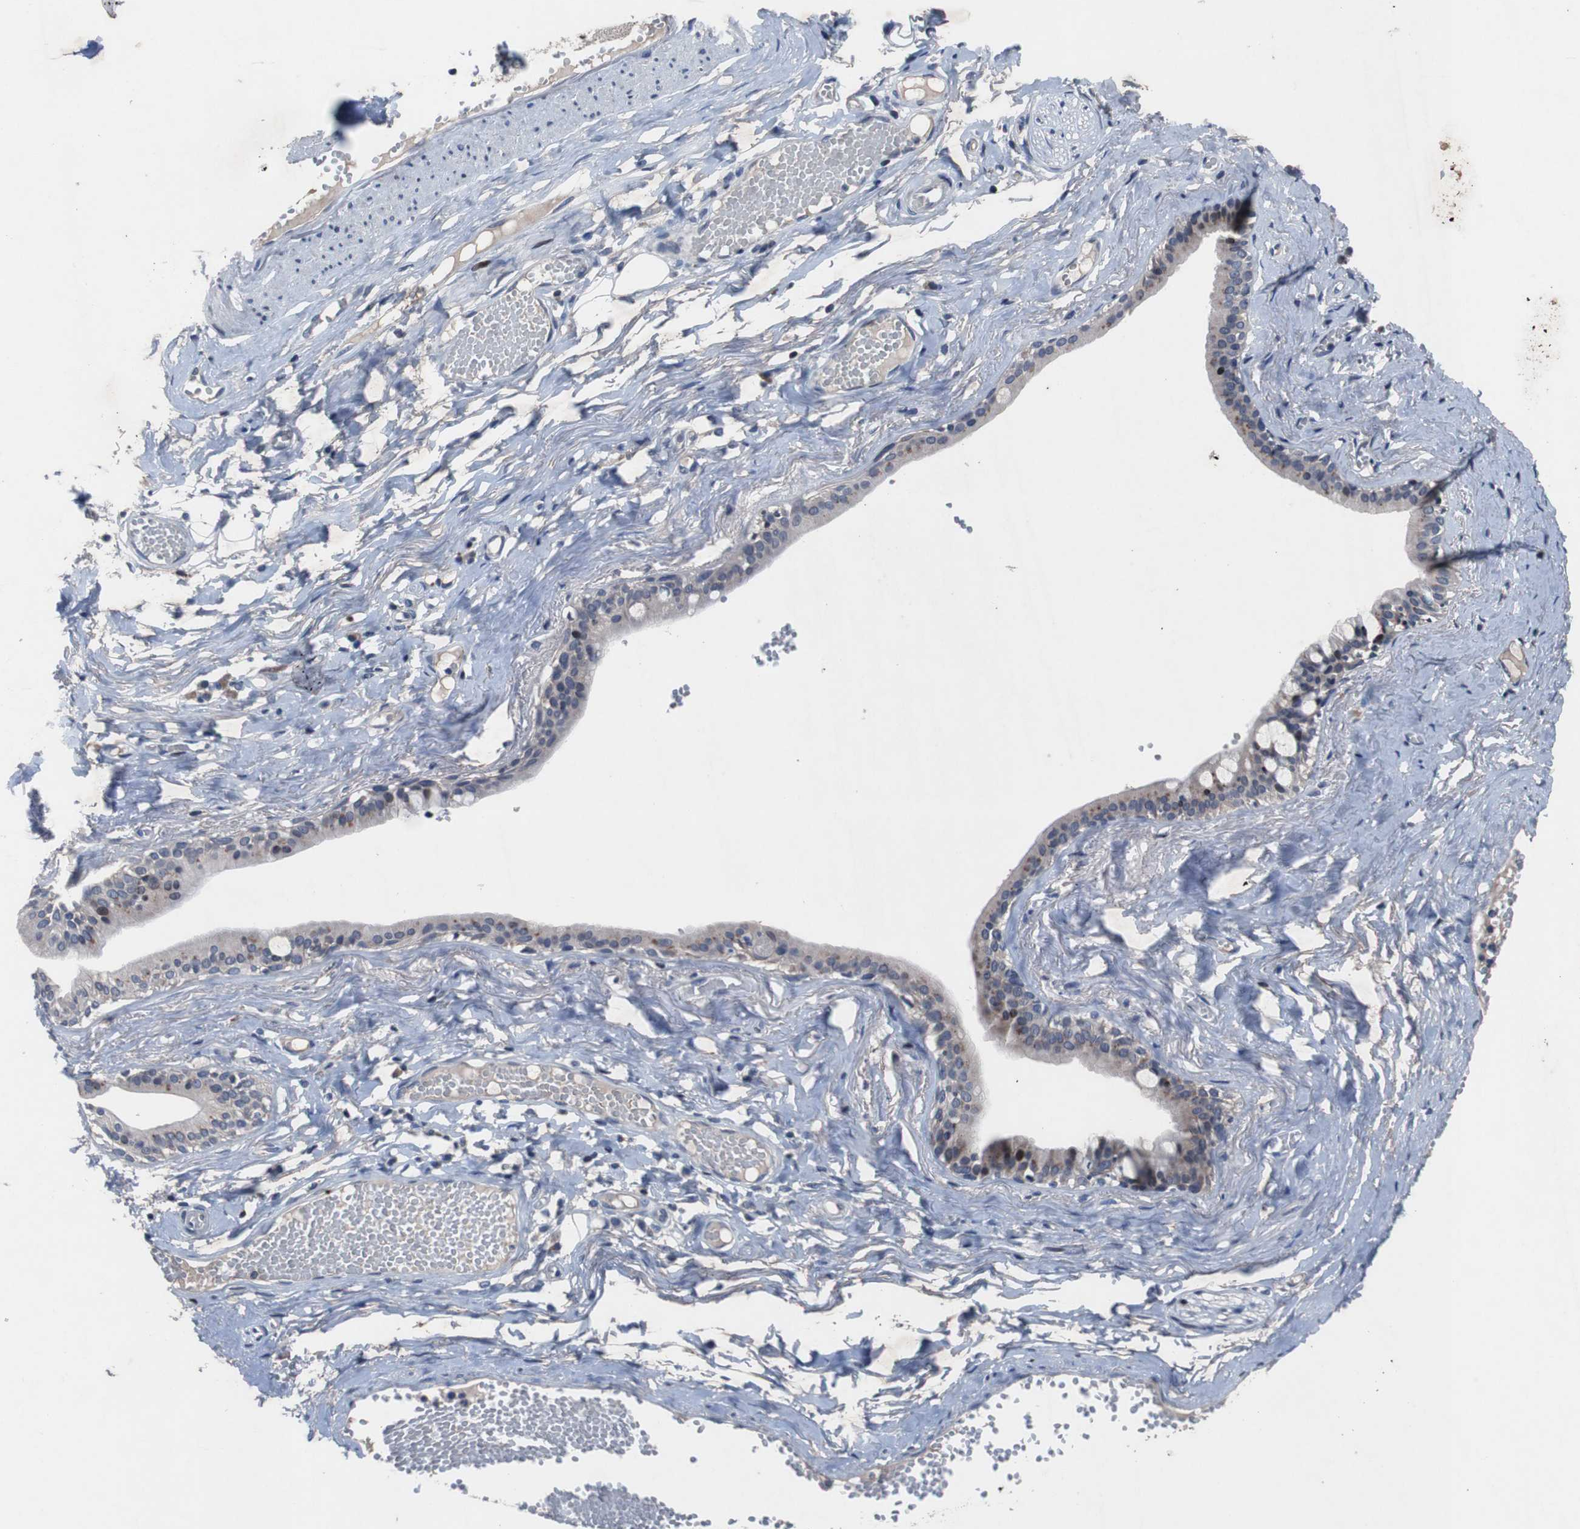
{"staining": {"intensity": "negative", "quantity": "none", "location": "none"}, "tissue": "adipose tissue", "cell_type": "Adipocytes", "image_type": "normal", "snomed": [{"axis": "morphology", "description": "Normal tissue, NOS"}, {"axis": "morphology", "description": "Inflammation, NOS"}, {"axis": "topography", "description": "Vascular tissue"}, {"axis": "topography", "description": "Salivary gland"}], "caption": "Normal adipose tissue was stained to show a protein in brown. There is no significant positivity in adipocytes. The staining was performed using DAB (3,3'-diaminobenzidine) to visualize the protein expression in brown, while the nuclei were stained in blue with hematoxylin (Magnification: 20x).", "gene": "MUTYH", "patient": {"sex": "female", "age": 75}}